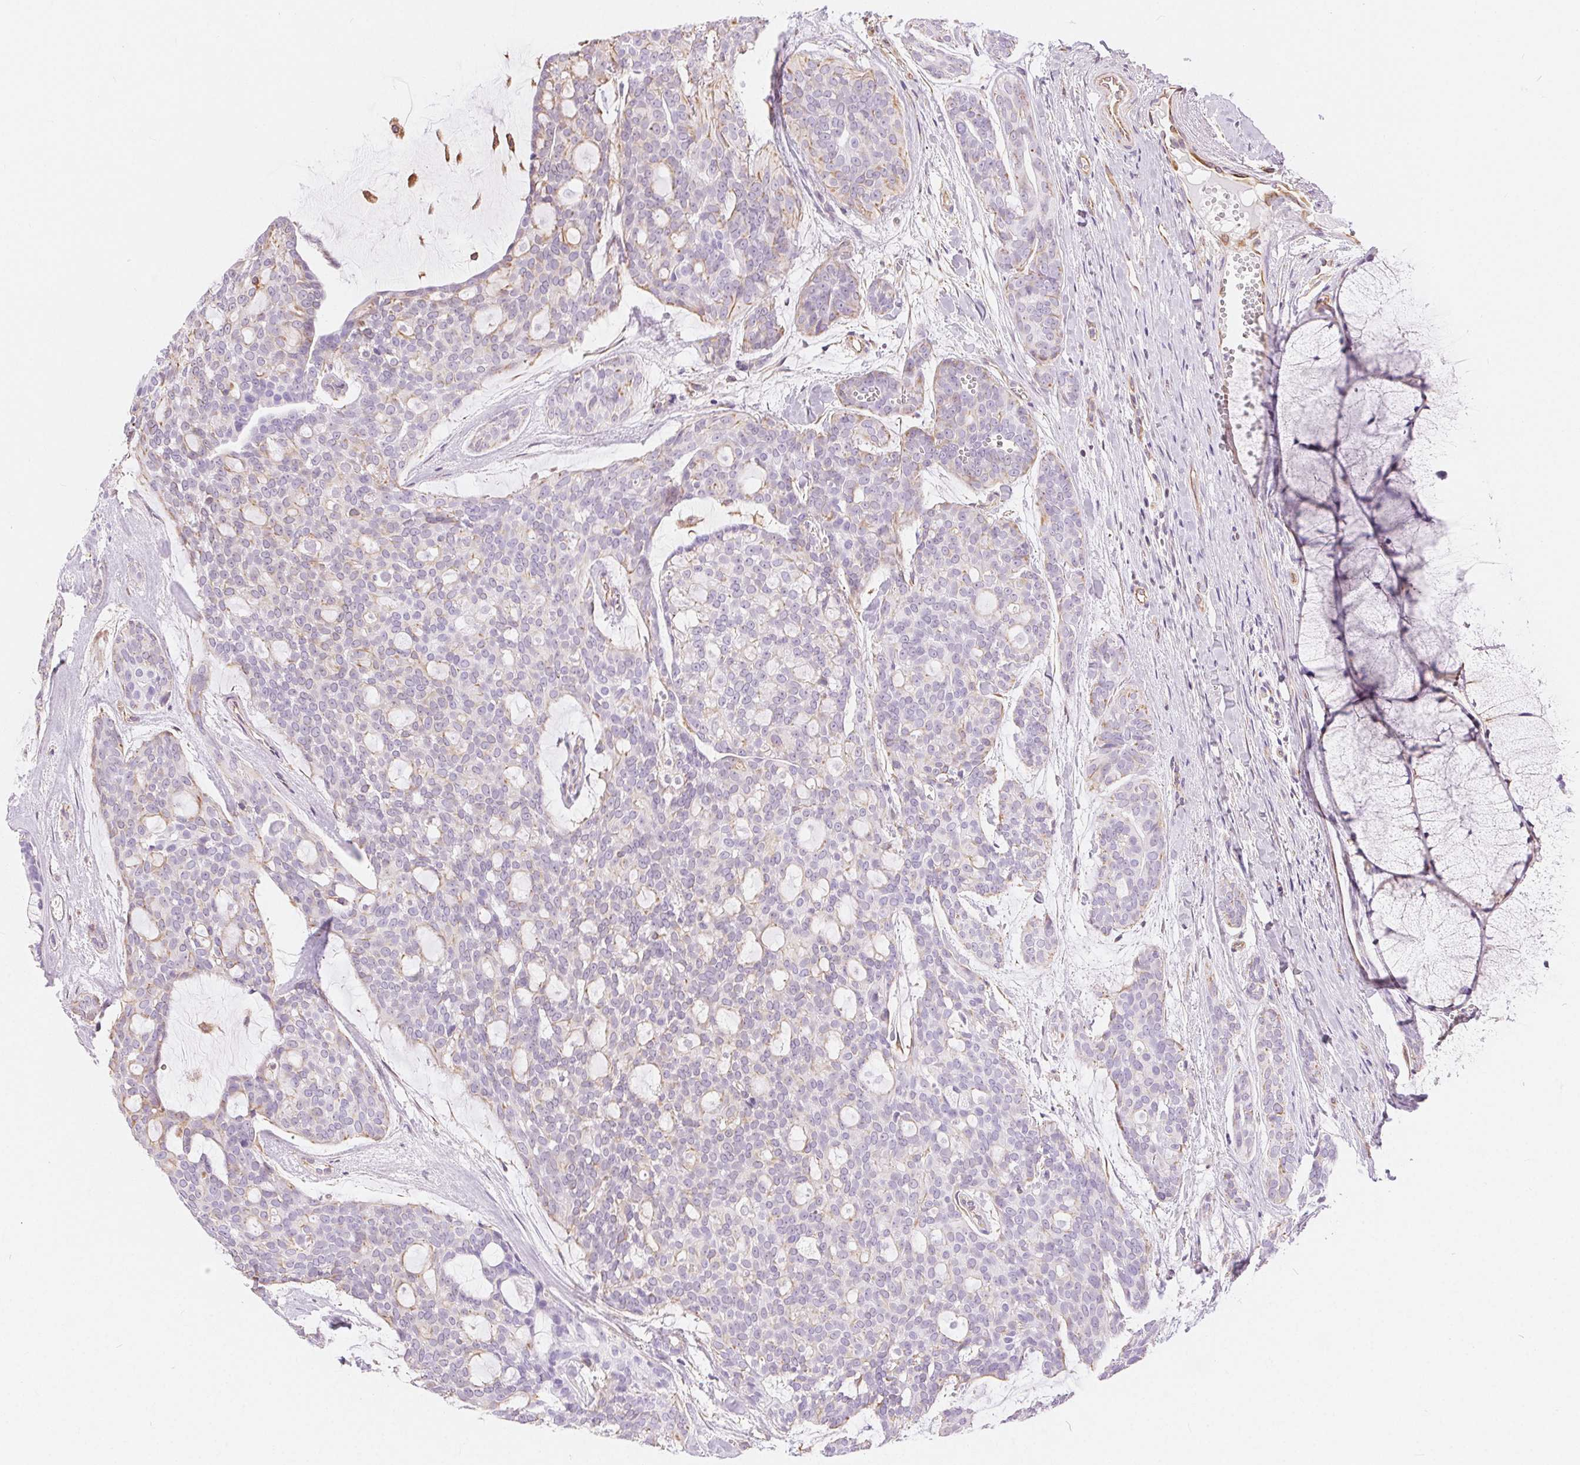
{"staining": {"intensity": "weak", "quantity": "<25%", "location": "cytoplasmic/membranous"}, "tissue": "head and neck cancer", "cell_type": "Tumor cells", "image_type": "cancer", "snomed": [{"axis": "morphology", "description": "Adenocarcinoma, NOS"}, {"axis": "topography", "description": "Head-Neck"}], "caption": "The immunohistochemistry (IHC) micrograph has no significant staining in tumor cells of head and neck cancer tissue.", "gene": "GFAP", "patient": {"sex": "male", "age": 66}}